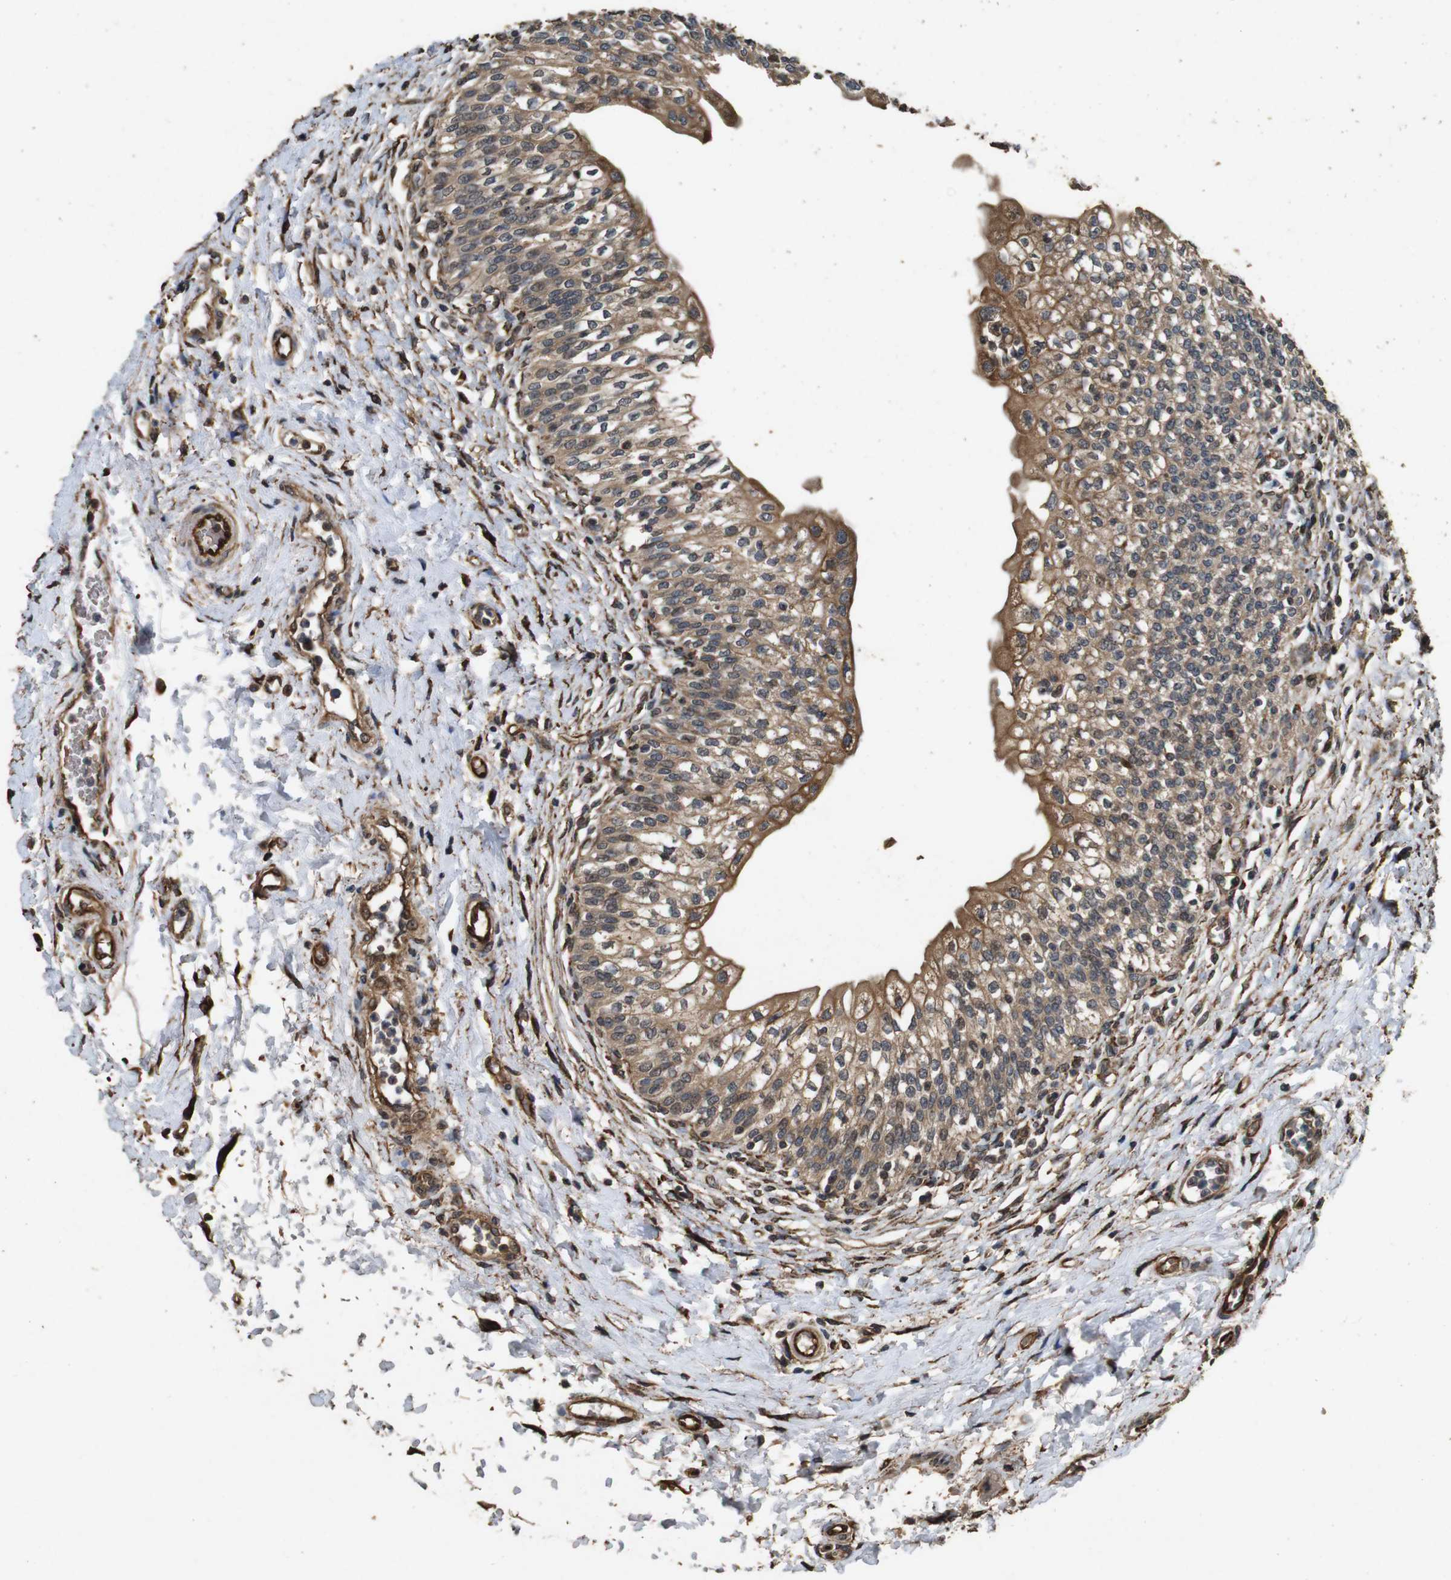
{"staining": {"intensity": "moderate", "quantity": ">75%", "location": "cytoplasmic/membranous"}, "tissue": "urinary bladder", "cell_type": "Urothelial cells", "image_type": "normal", "snomed": [{"axis": "morphology", "description": "Normal tissue, NOS"}, {"axis": "topography", "description": "Urinary bladder"}], "caption": "IHC photomicrograph of normal urinary bladder stained for a protein (brown), which demonstrates medium levels of moderate cytoplasmic/membranous expression in about >75% of urothelial cells.", "gene": "CNPY4", "patient": {"sex": "male", "age": 55}}